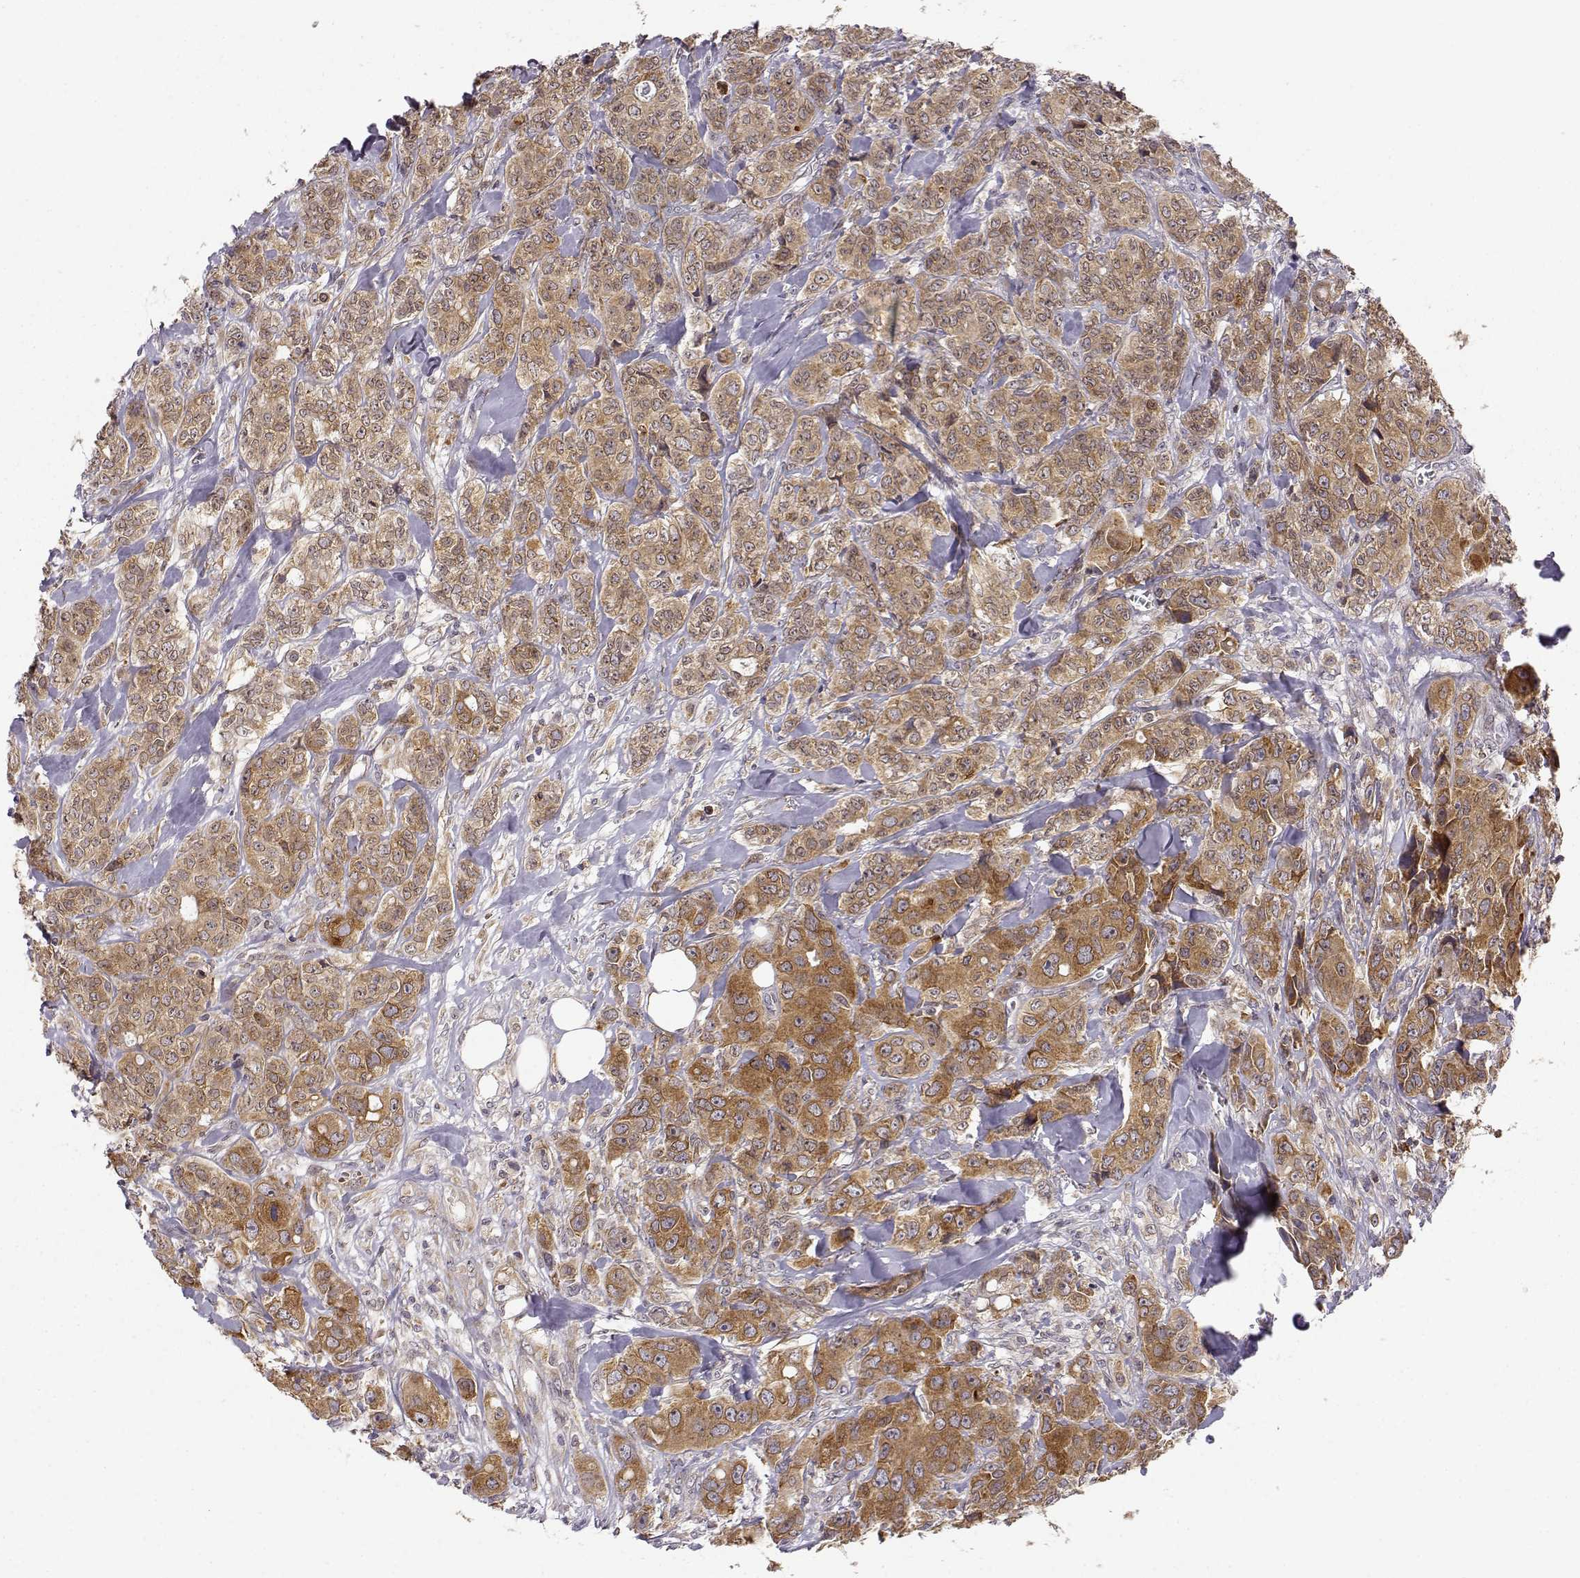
{"staining": {"intensity": "moderate", "quantity": ">75%", "location": "cytoplasmic/membranous"}, "tissue": "breast cancer", "cell_type": "Tumor cells", "image_type": "cancer", "snomed": [{"axis": "morphology", "description": "Duct carcinoma"}, {"axis": "topography", "description": "Breast"}], "caption": "Intraductal carcinoma (breast) stained with a brown dye shows moderate cytoplasmic/membranous positive positivity in about >75% of tumor cells.", "gene": "ERGIC2", "patient": {"sex": "female", "age": 43}}